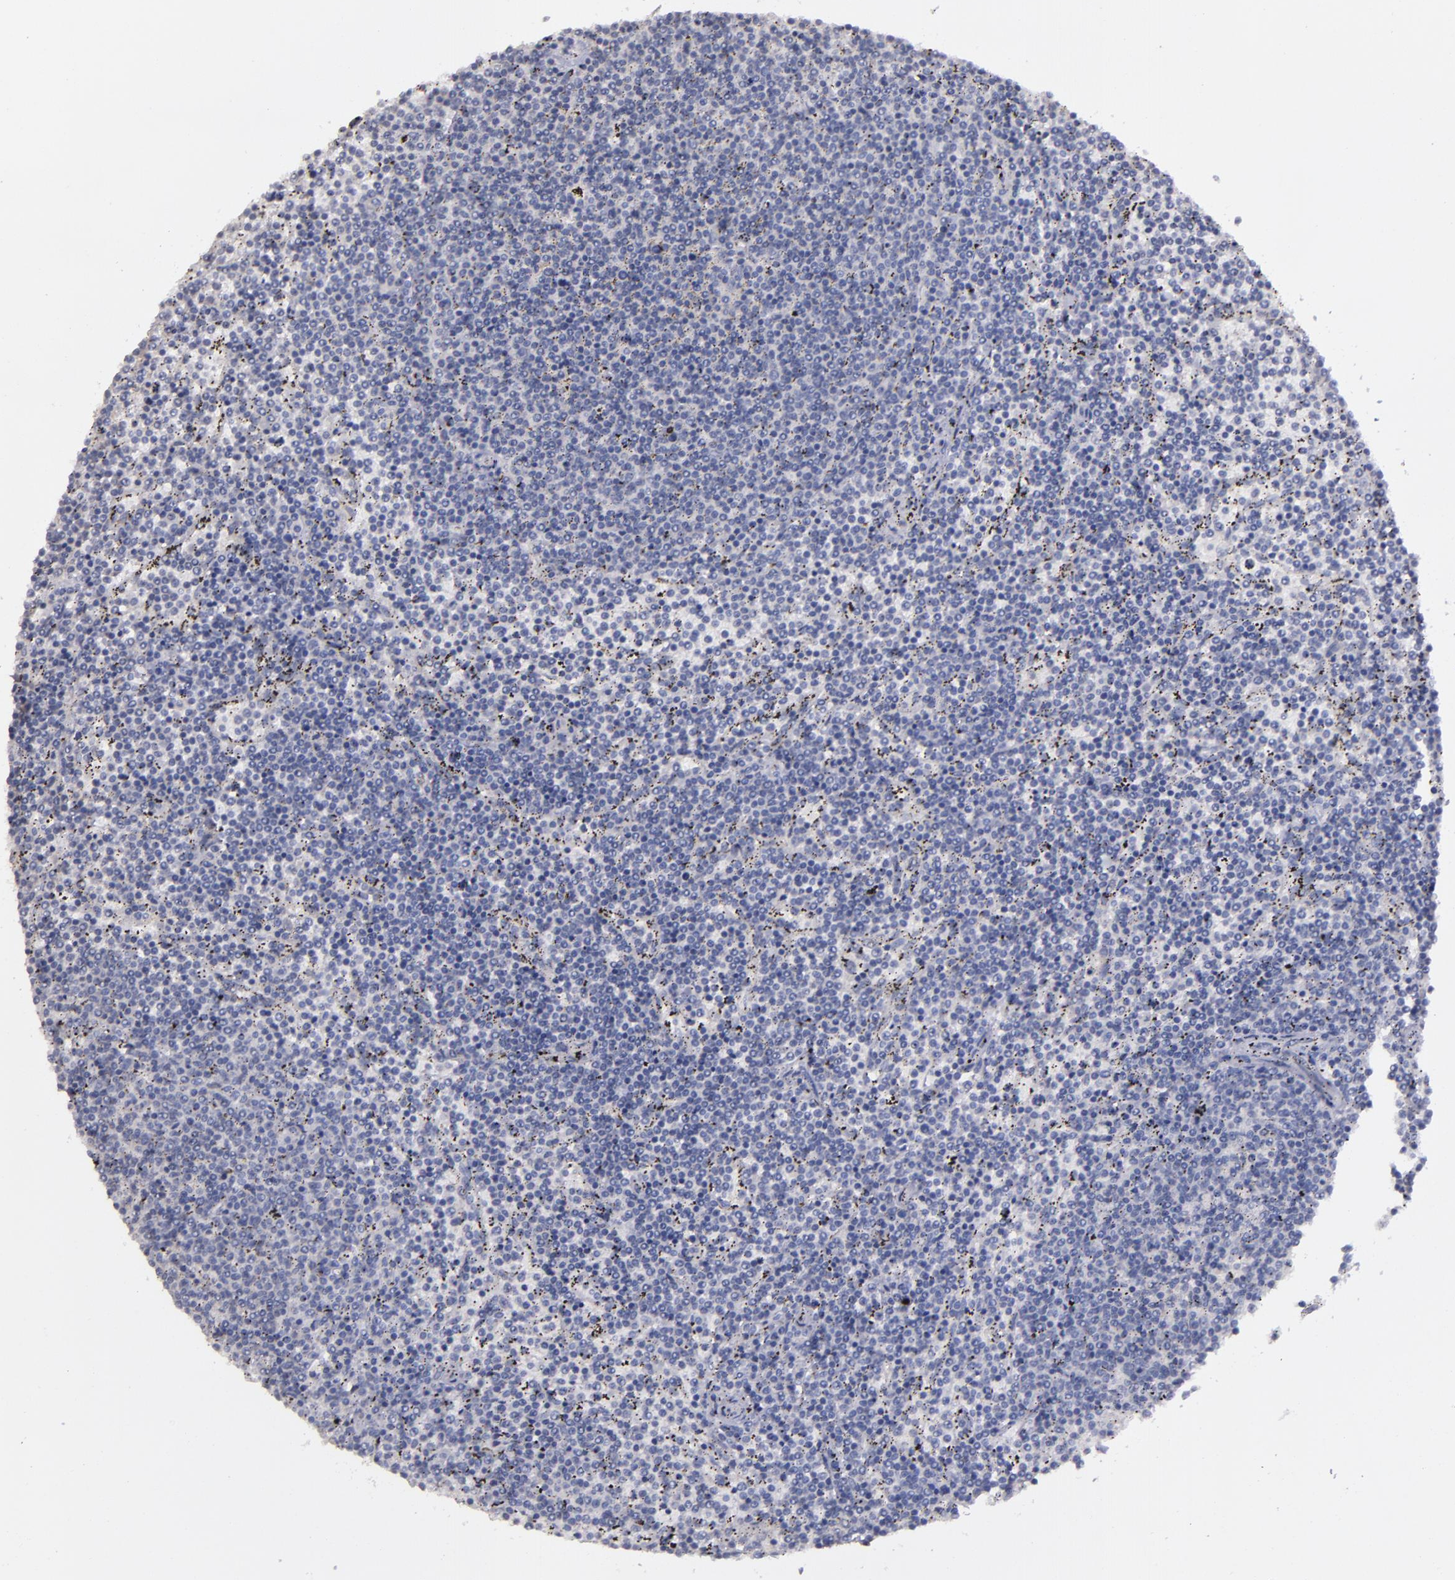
{"staining": {"intensity": "negative", "quantity": "none", "location": "none"}, "tissue": "lymphoma", "cell_type": "Tumor cells", "image_type": "cancer", "snomed": [{"axis": "morphology", "description": "Malignant lymphoma, non-Hodgkin's type, Low grade"}, {"axis": "topography", "description": "Spleen"}], "caption": "Immunohistochemistry (IHC) micrograph of low-grade malignant lymphoma, non-Hodgkin's type stained for a protein (brown), which demonstrates no staining in tumor cells.", "gene": "MASP1", "patient": {"sex": "female", "age": 50}}